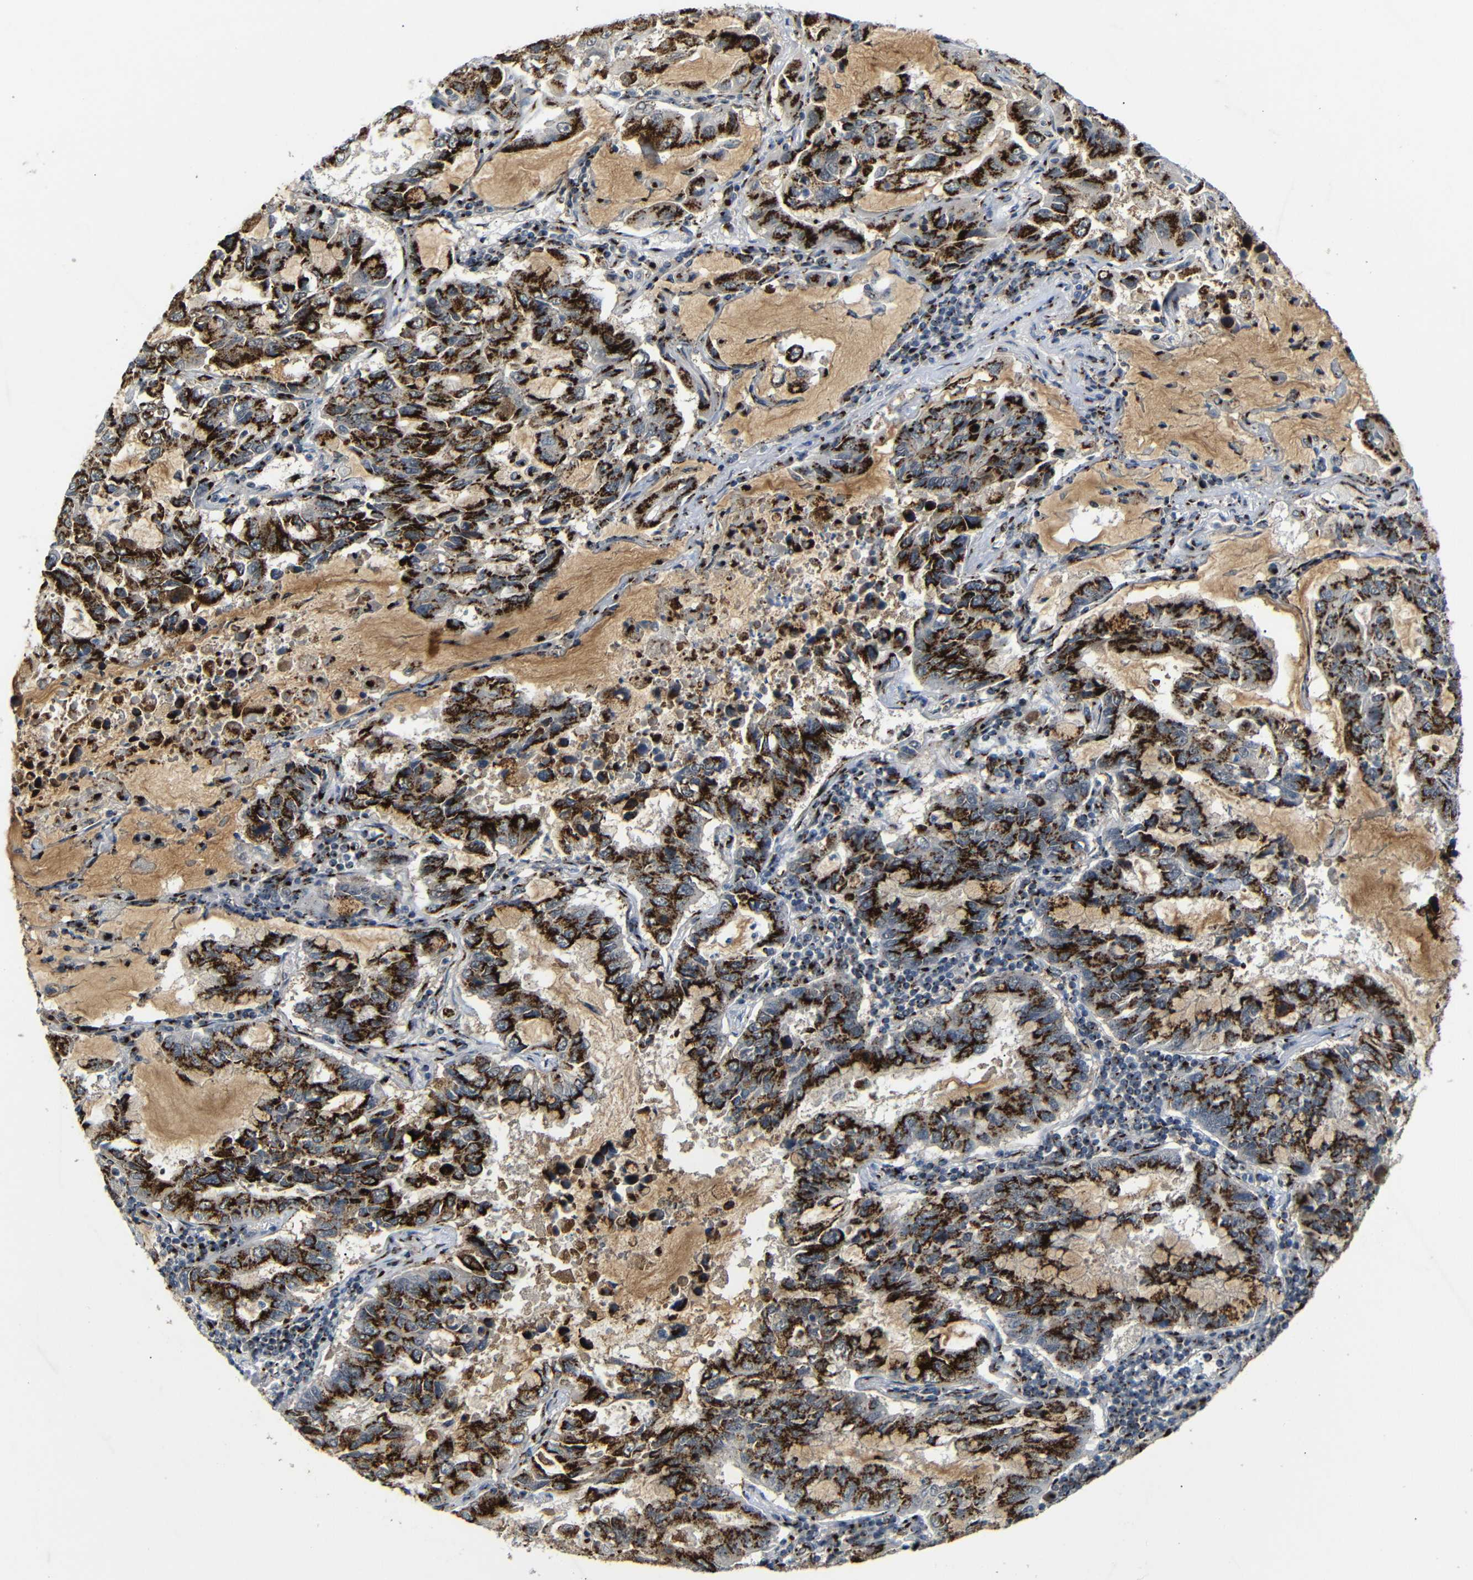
{"staining": {"intensity": "strong", "quantity": ">75%", "location": "cytoplasmic/membranous"}, "tissue": "lung cancer", "cell_type": "Tumor cells", "image_type": "cancer", "snomed": [{"axis": "morphology", "description": "Adenocarcinoma, NOS"}, {"axis": "topography", "description": "Lung"}], "caption": "Brown immunohistochemical staining in human lung cancer displays strong cytoplasmic/membranous staining in about >75% of tumor cells.", "gene": "TGOLN2", "patient": {"sex": "male", "age": 64}}